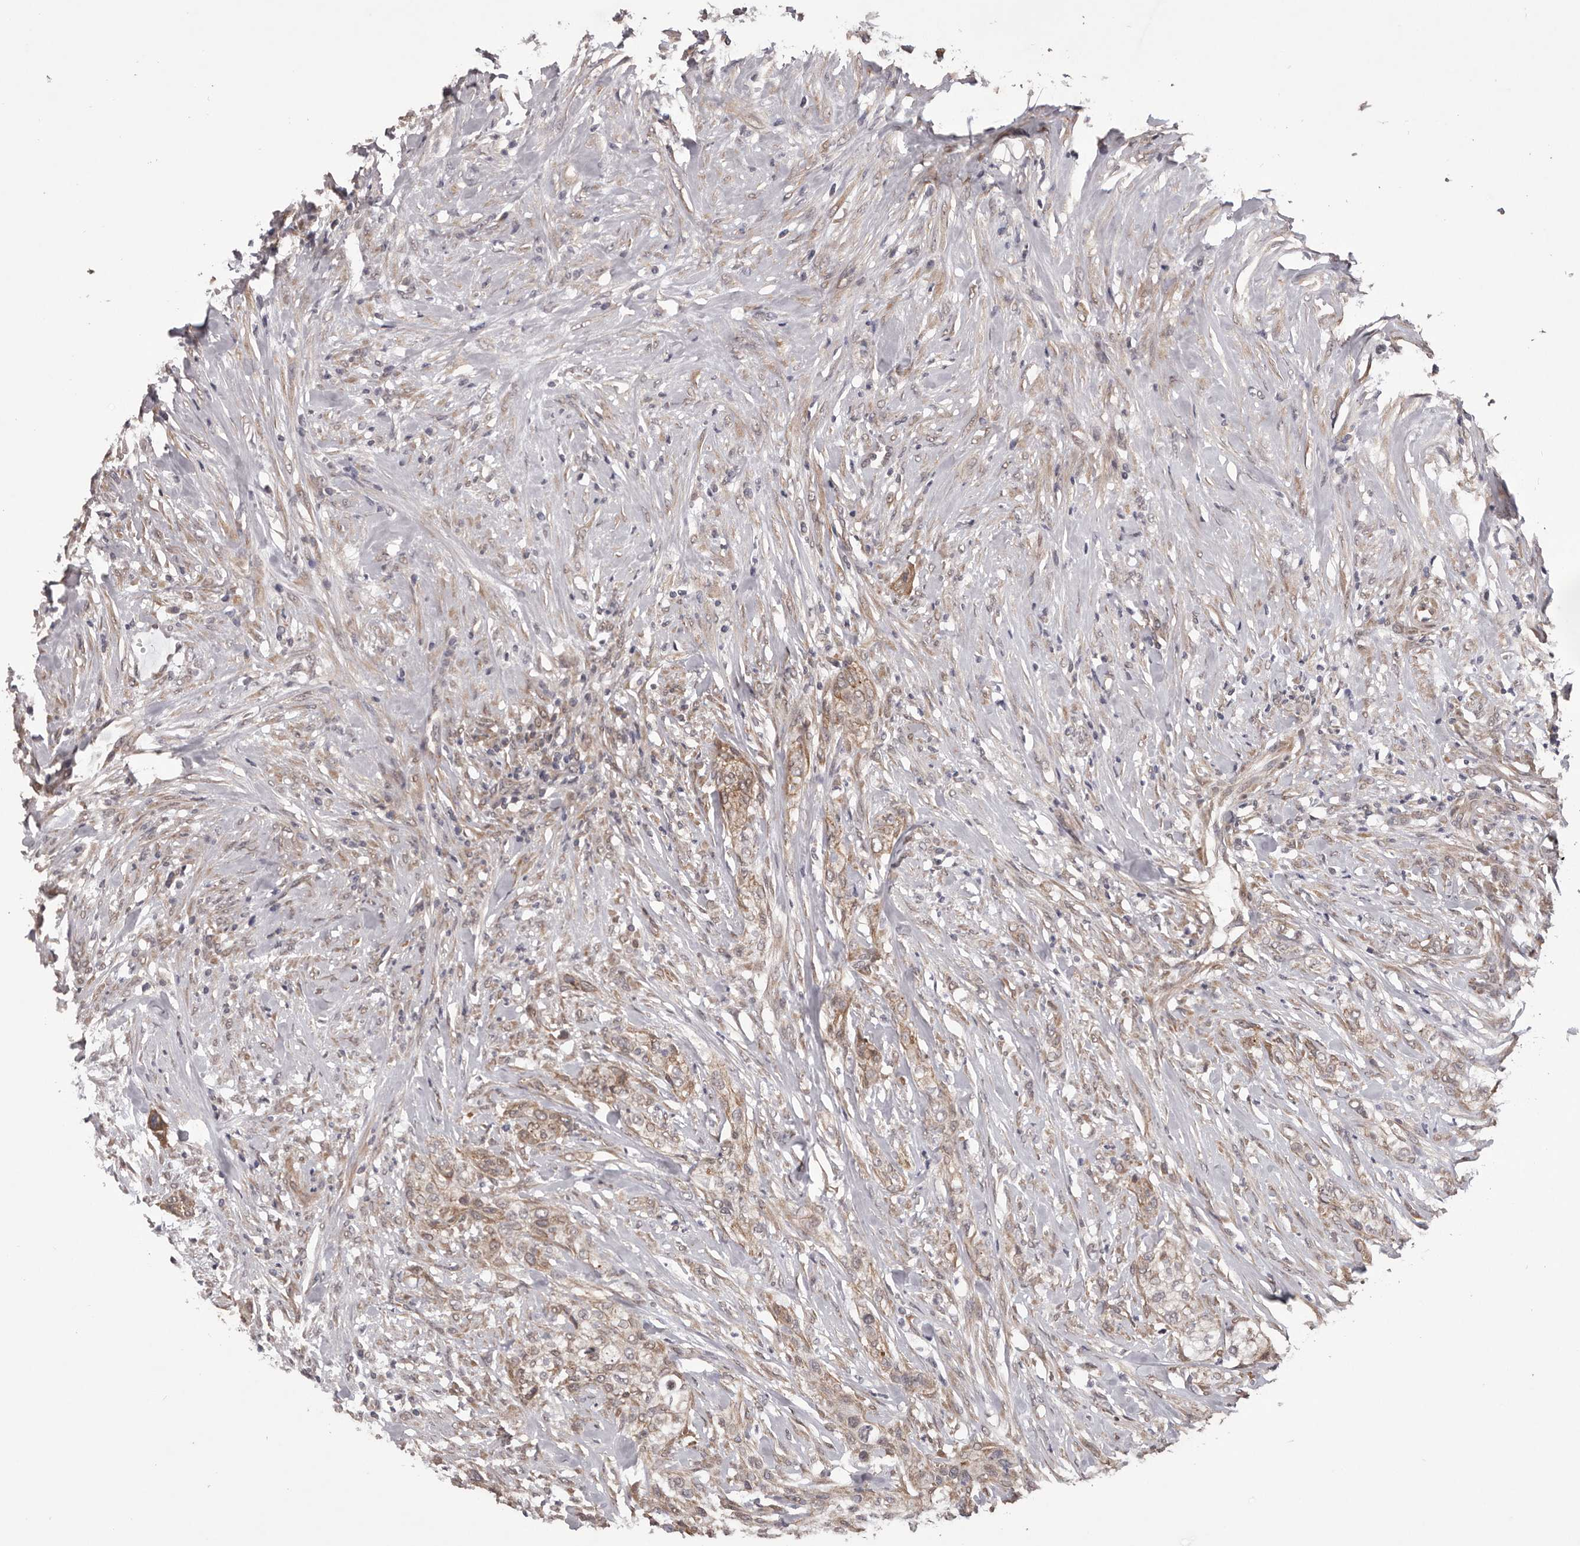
{"staining": {"intensity": "weak", "quantity": ">75%", "location": "cytoplasmic/membranous"}, "tissue": "urothelial cancer", "cell_type": "Tumor cells", "image_type": "cancer", "snomed": [{"axis": "morphology", "description": "Urothelial carcinoma, High grade"}, {"axis": "topography", "description": "Urinary bladder"}], "caption": "Urothelial carcinoma (high-grade) stained with immunohistochemistry demonstrates weak cytoplasmic/membranous positivity in approximately >75% of tumor cells.", "gene": "CELF3", "patient": {"sex": "male", "age": 35}}